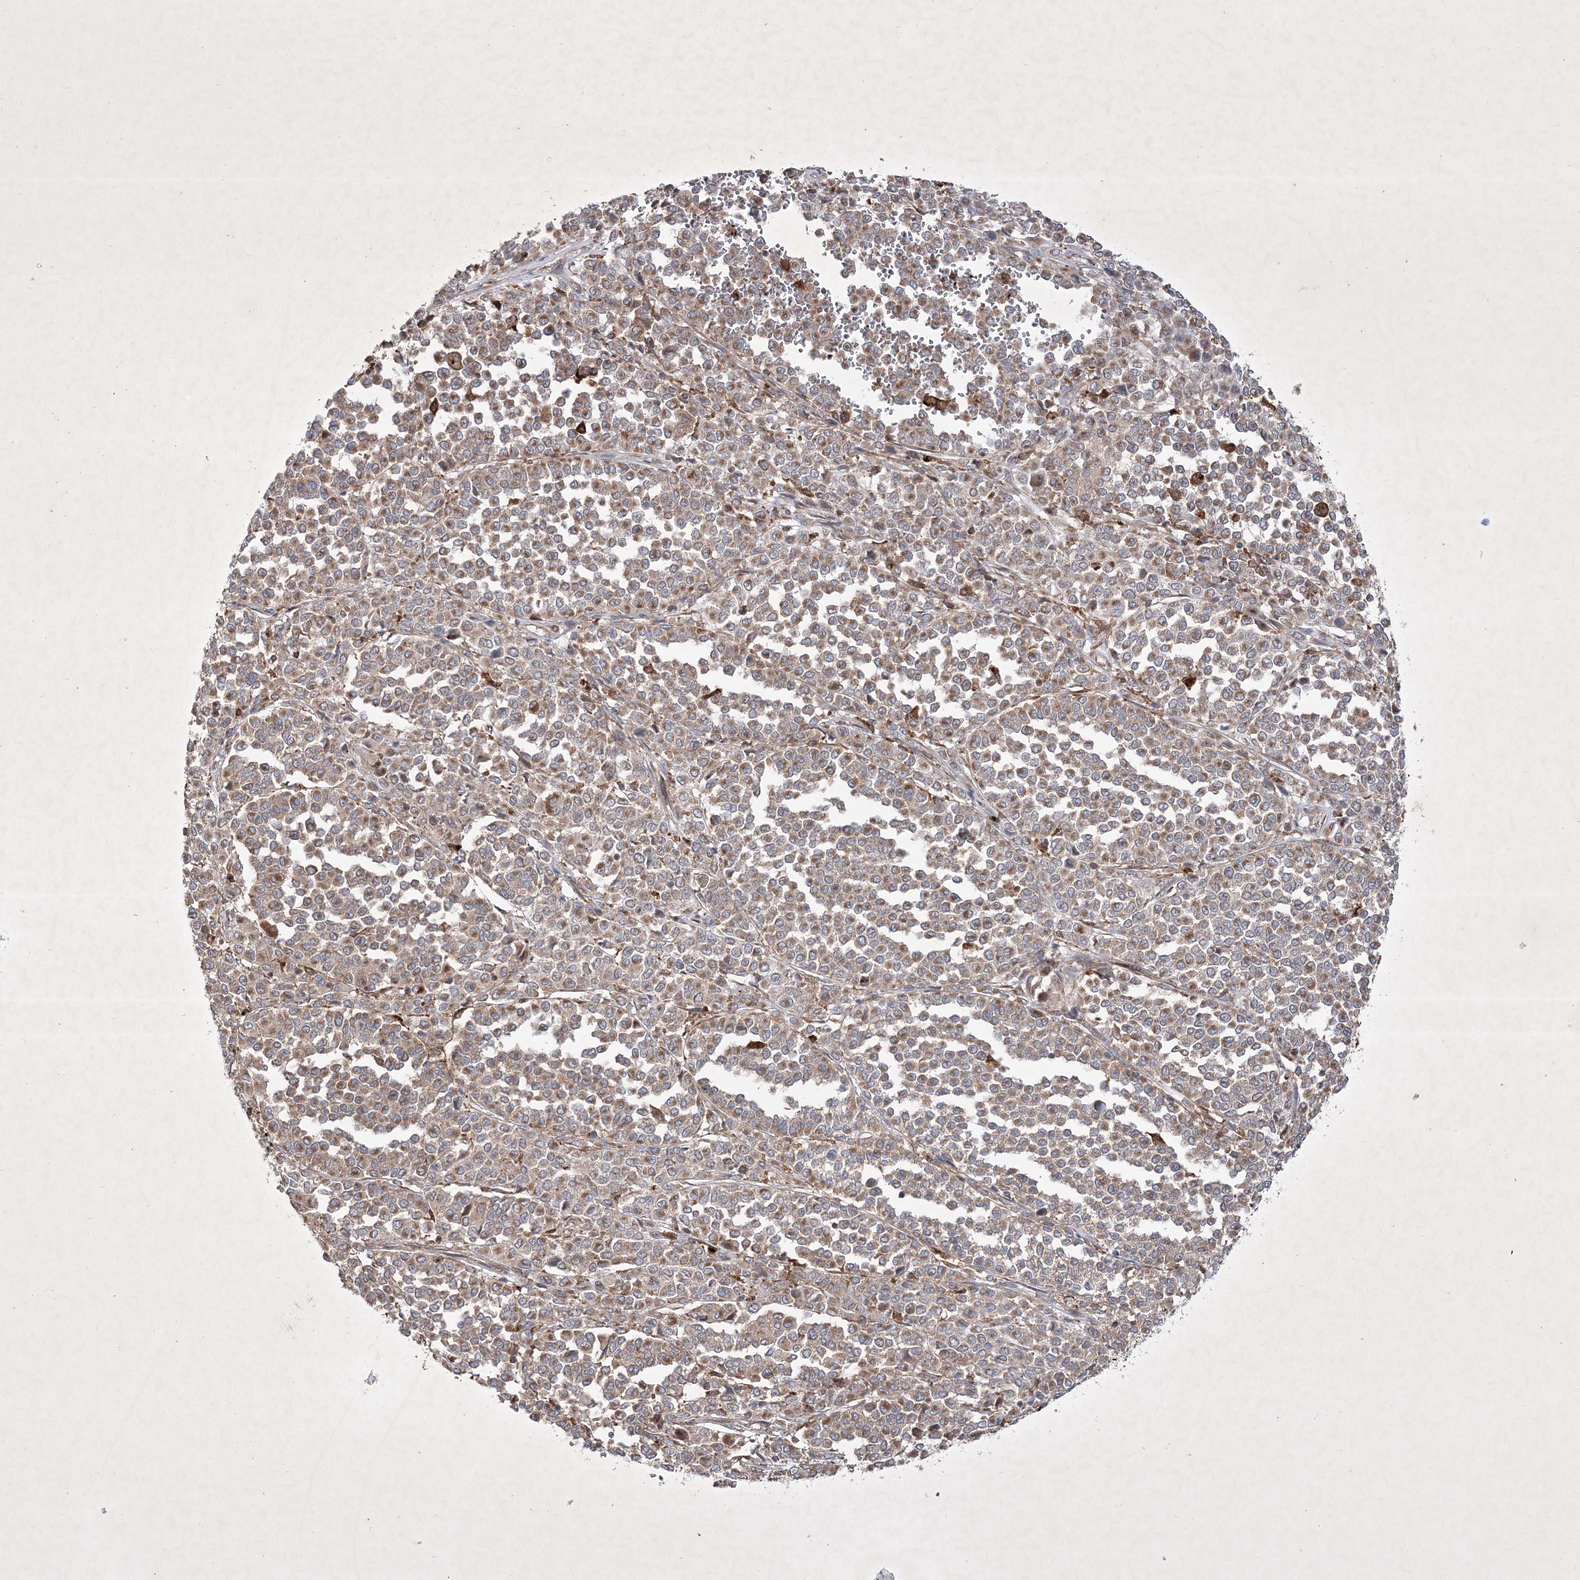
{"staining": {"intensity": "moderate", "quantity": ">75%", "location": "cytoplasmic/membranous"}, "tissue": "melanoma", "cell_type": "Tumor cells", "image_type": "cancer", "snomed": [{"axis": "morphology", "description": "Malignant melanoma, Metastatic site"}, {"axis": "topography", "description": "Pancreas"}], "caption": "There is medium levels of moderate cytoplasmic/membranous expression in tumor cells of malignant melanoma (metastatic site), as demonstrated by immunohistochemical staining (brown color).", "gene": "OPA1", "patient": {"sex": "female", "age": 30}}